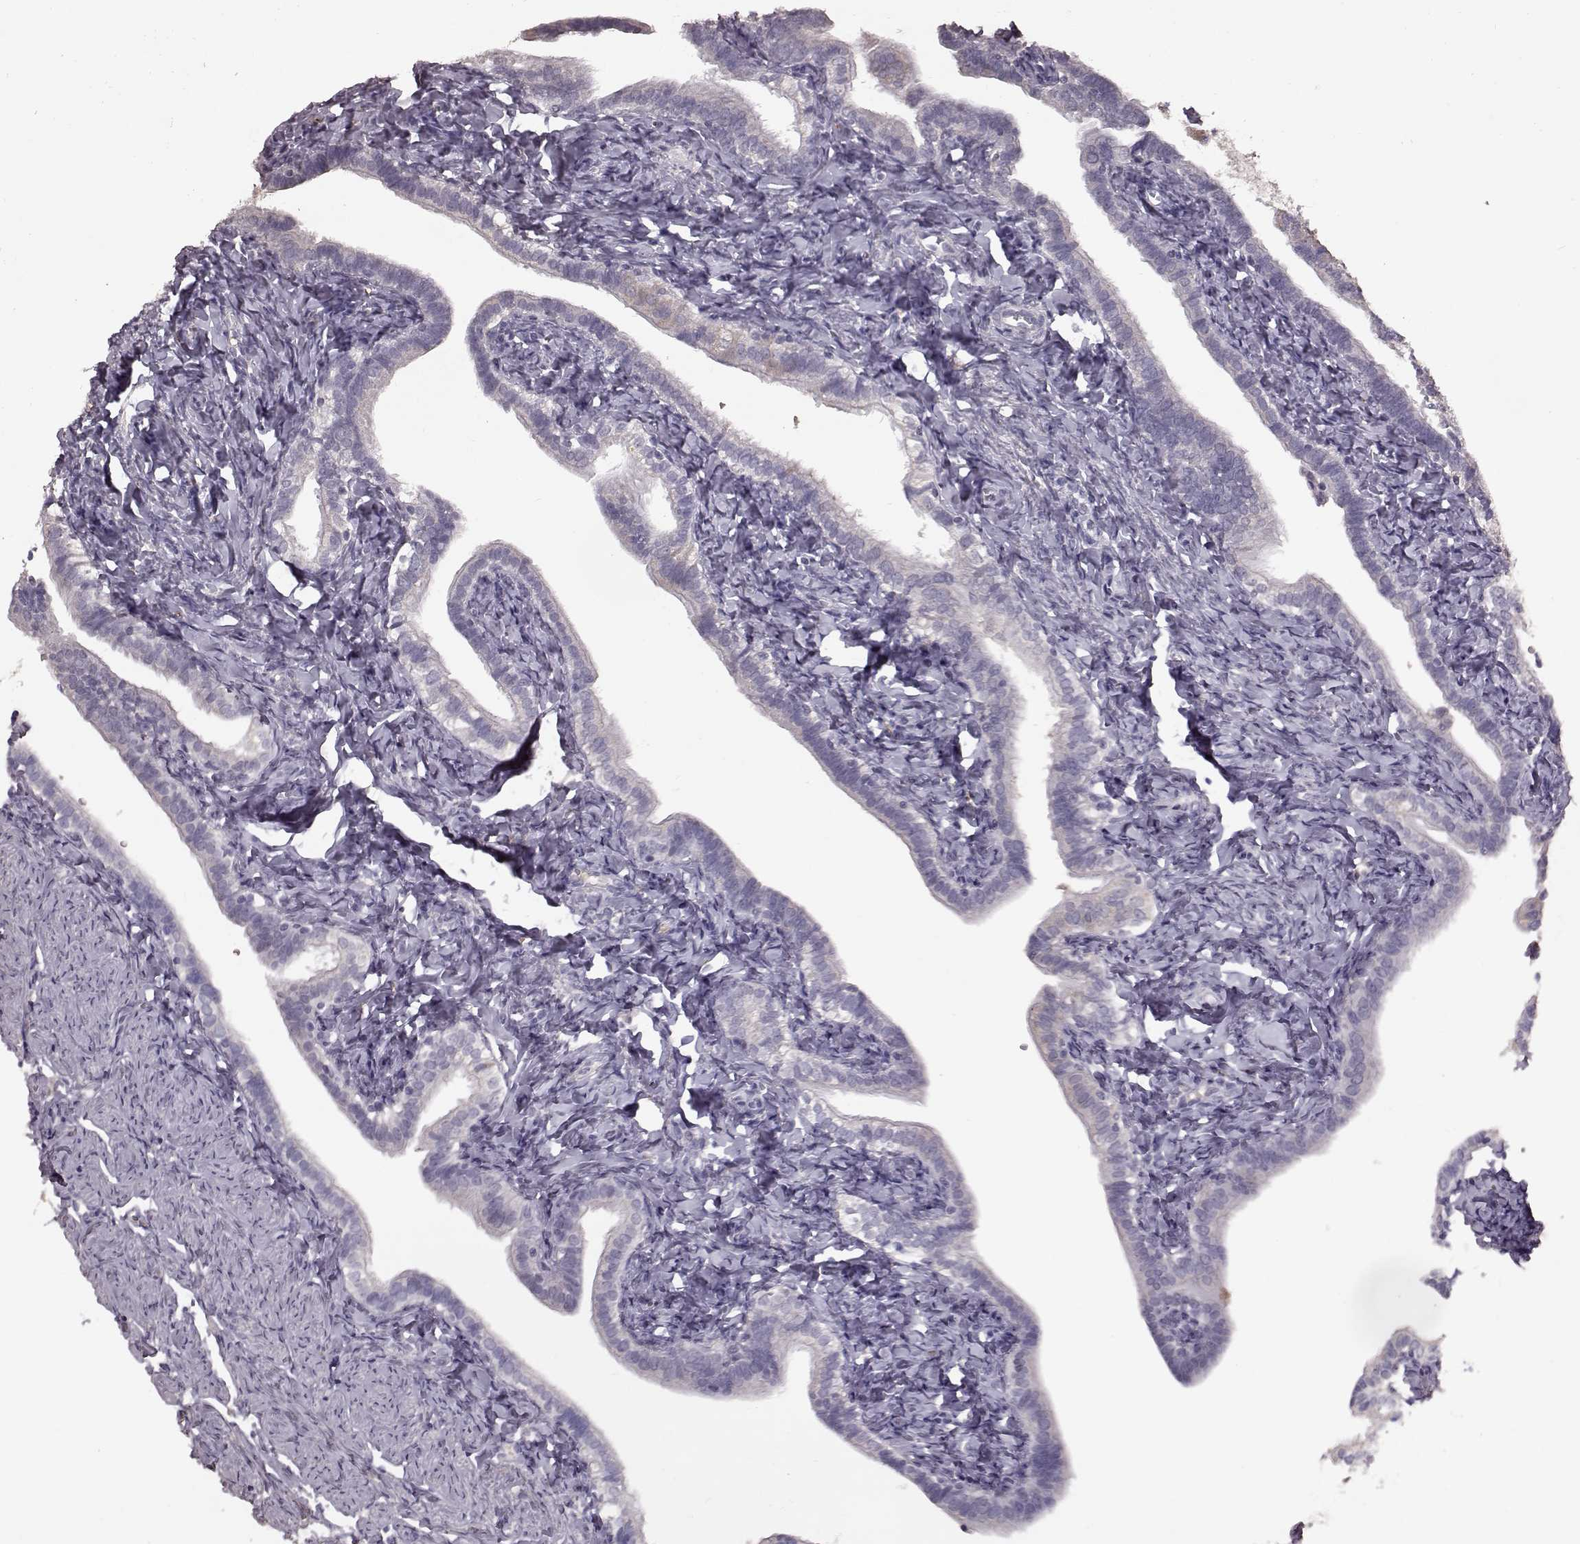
{"staining": {"intensity": "negative", "quantity": "none", "location": "none"}, "tissue": "fallopian tube", "cell_type": "Glandular cells", "image_type": "normal", "snomed": [{"axis": "morphology", "description": "Normal tissue, NOS"}, {"axis": "topography", "description": "Fallopian tube"}], "caption": "Immunohistochemistry of benign human fallopian tube reveals no expression in glandular cells.", "gene": "FRRS1L", "patient": {"sex": "female", "age": 41}}